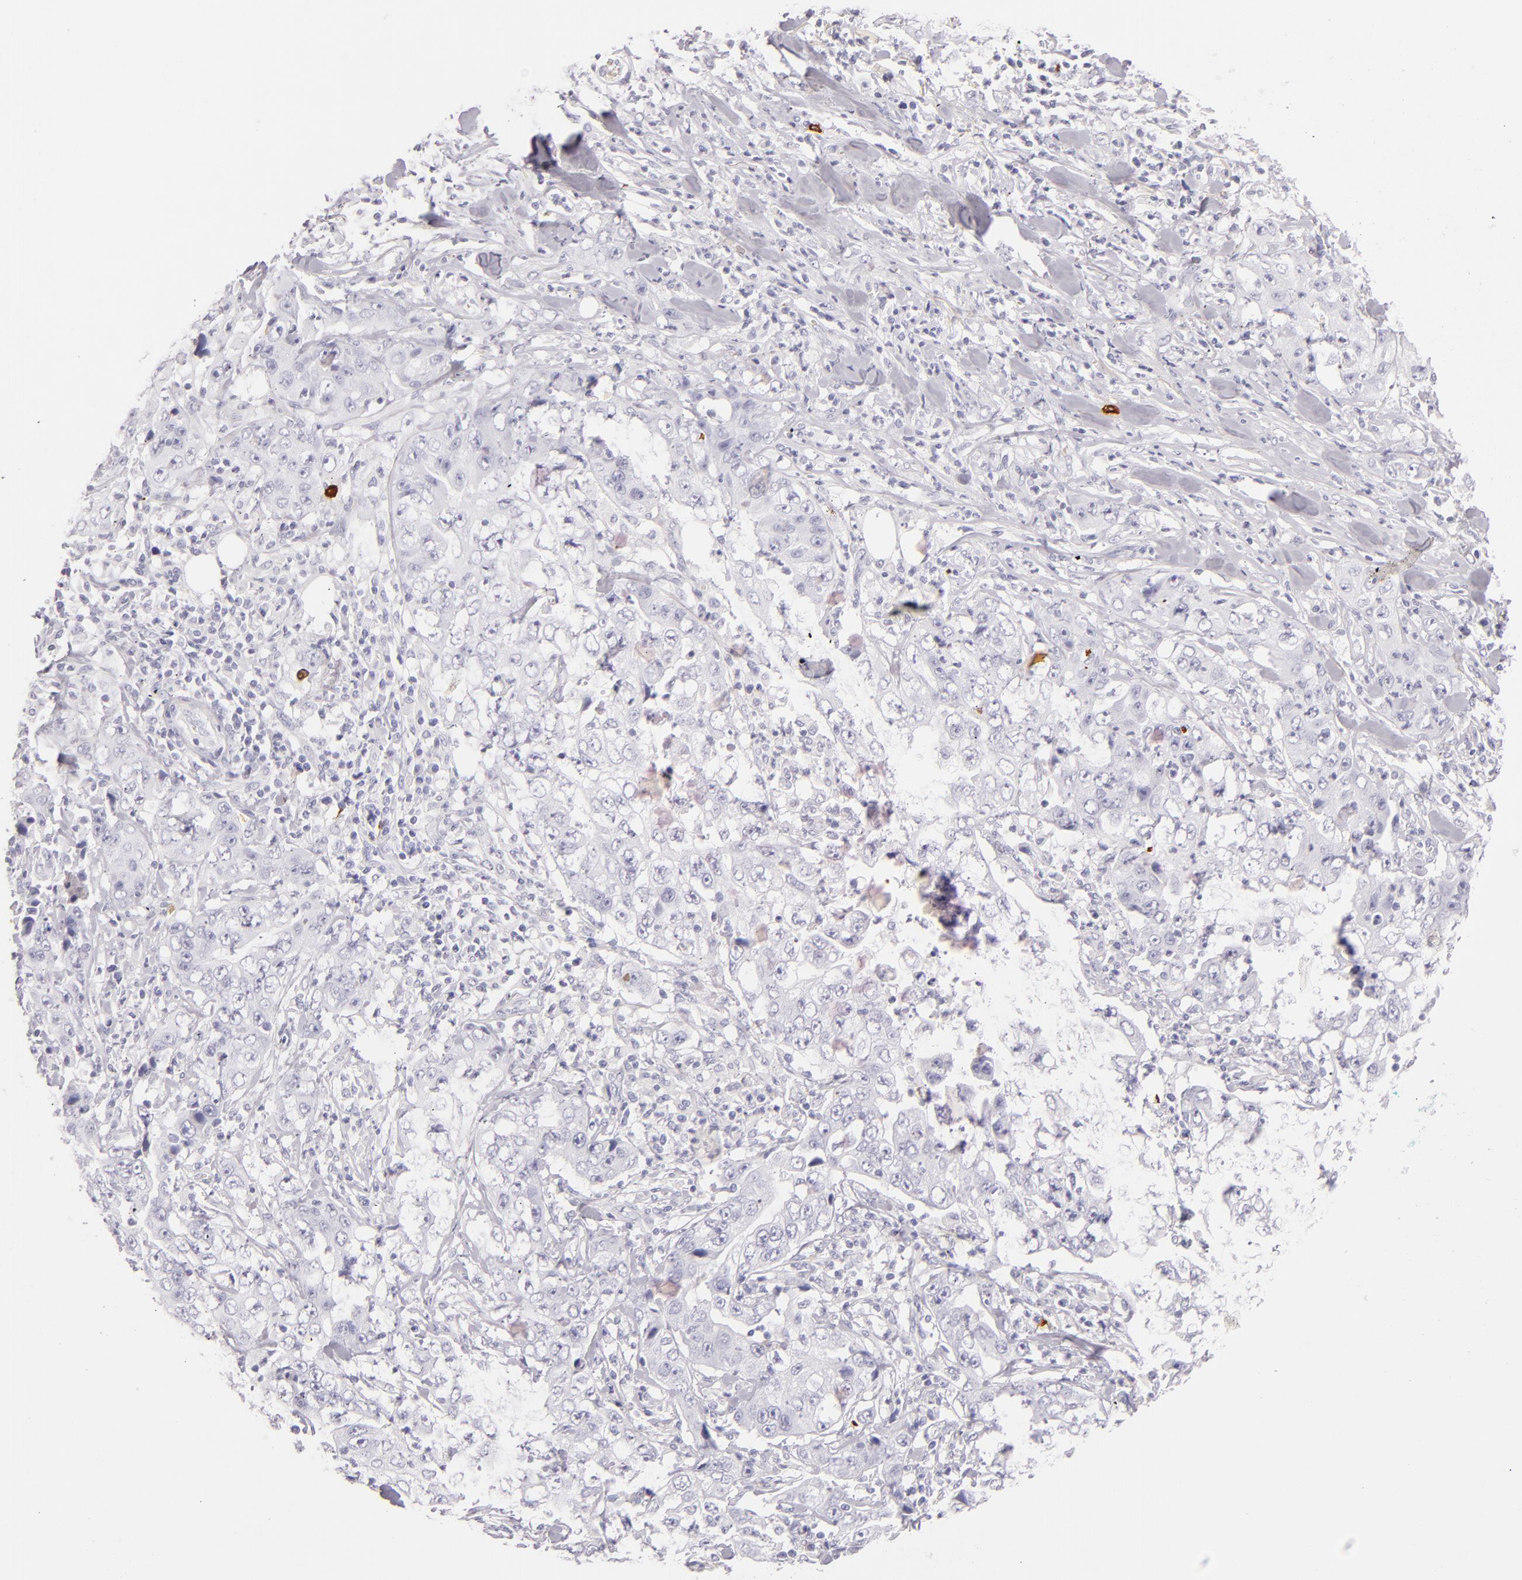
{"staining": {"intensity": "negative", "quantity": "none", "location": "none"}, "tissue": "lung cancer", "cell_type": "Tumor cells", "image_type": "cancer", "snomed": [{"axis": "morphology", "description": "Squamous cell carcinoma, NOS"}, {"axis": "topography", "description": "Lung"}], "caption": "IHC photomicrograph of neoplastic tissue: human lung cancer stained with DAB (3,3'-diaminobenzidine) shows no significant protein positivity in tumor cells.", "gene": "TPSD1", "patient": {"sex": "male", "age": 64}}